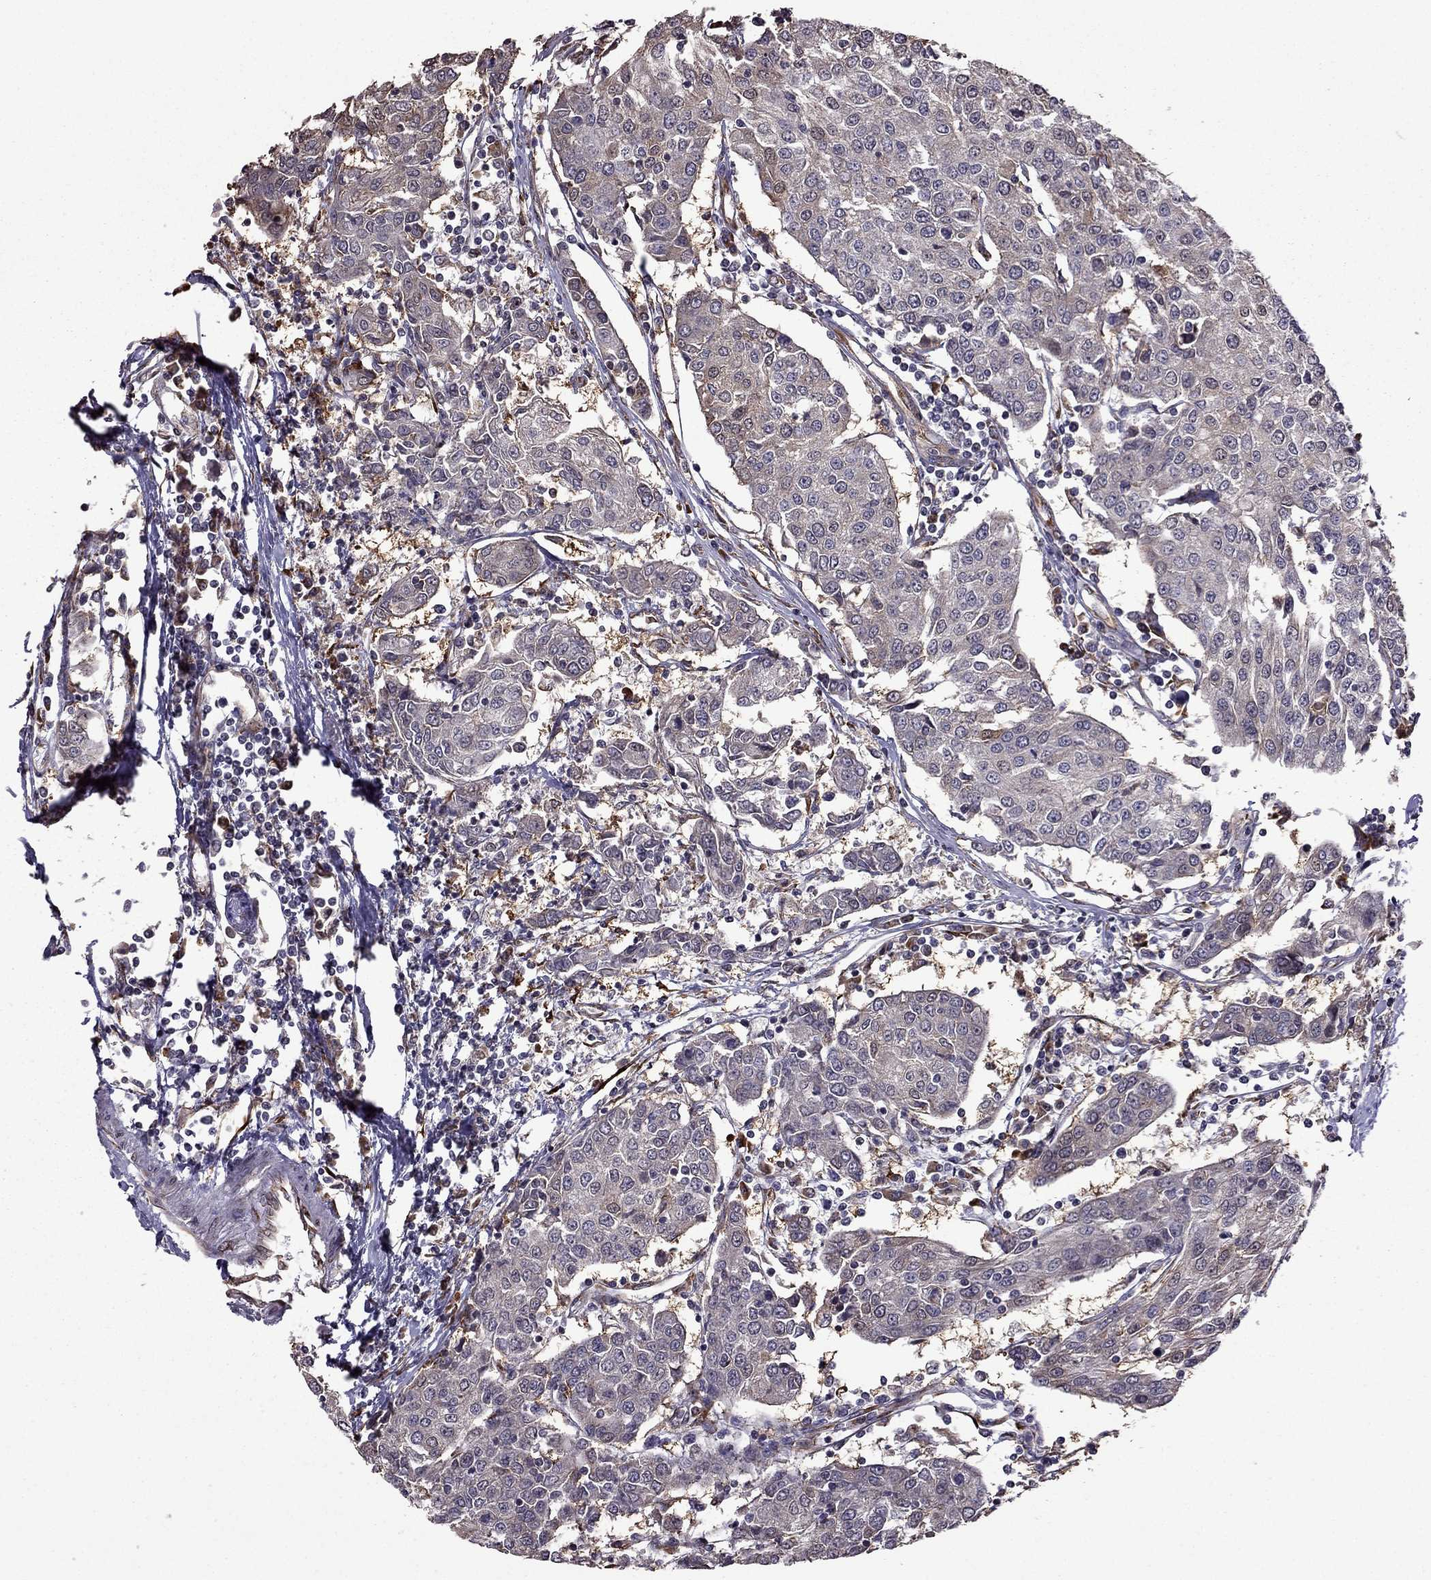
{"staining": {"intensity": "weak", "quantity": "25%-75%", "location": "cytoplasmic/membranous"}, "tissue": "urothelial cancer", "cell_type": "Tumor cells", "image_type": "cancer", "snomed": [{"axis": "morphology", "description": "Urothelial carcinoma, High grade"}, {"axis": "topography", "description": "Urinary bladder"}], "caption": "Human urothelial carcinoma (high-grade) stained with a brown dye reveals weak cytoplasmic/membranous positive expression in approximately 25%-75% of tumor cells.", "gene": "IKBIP", "patient": {"sex": "female", "age": 85}}